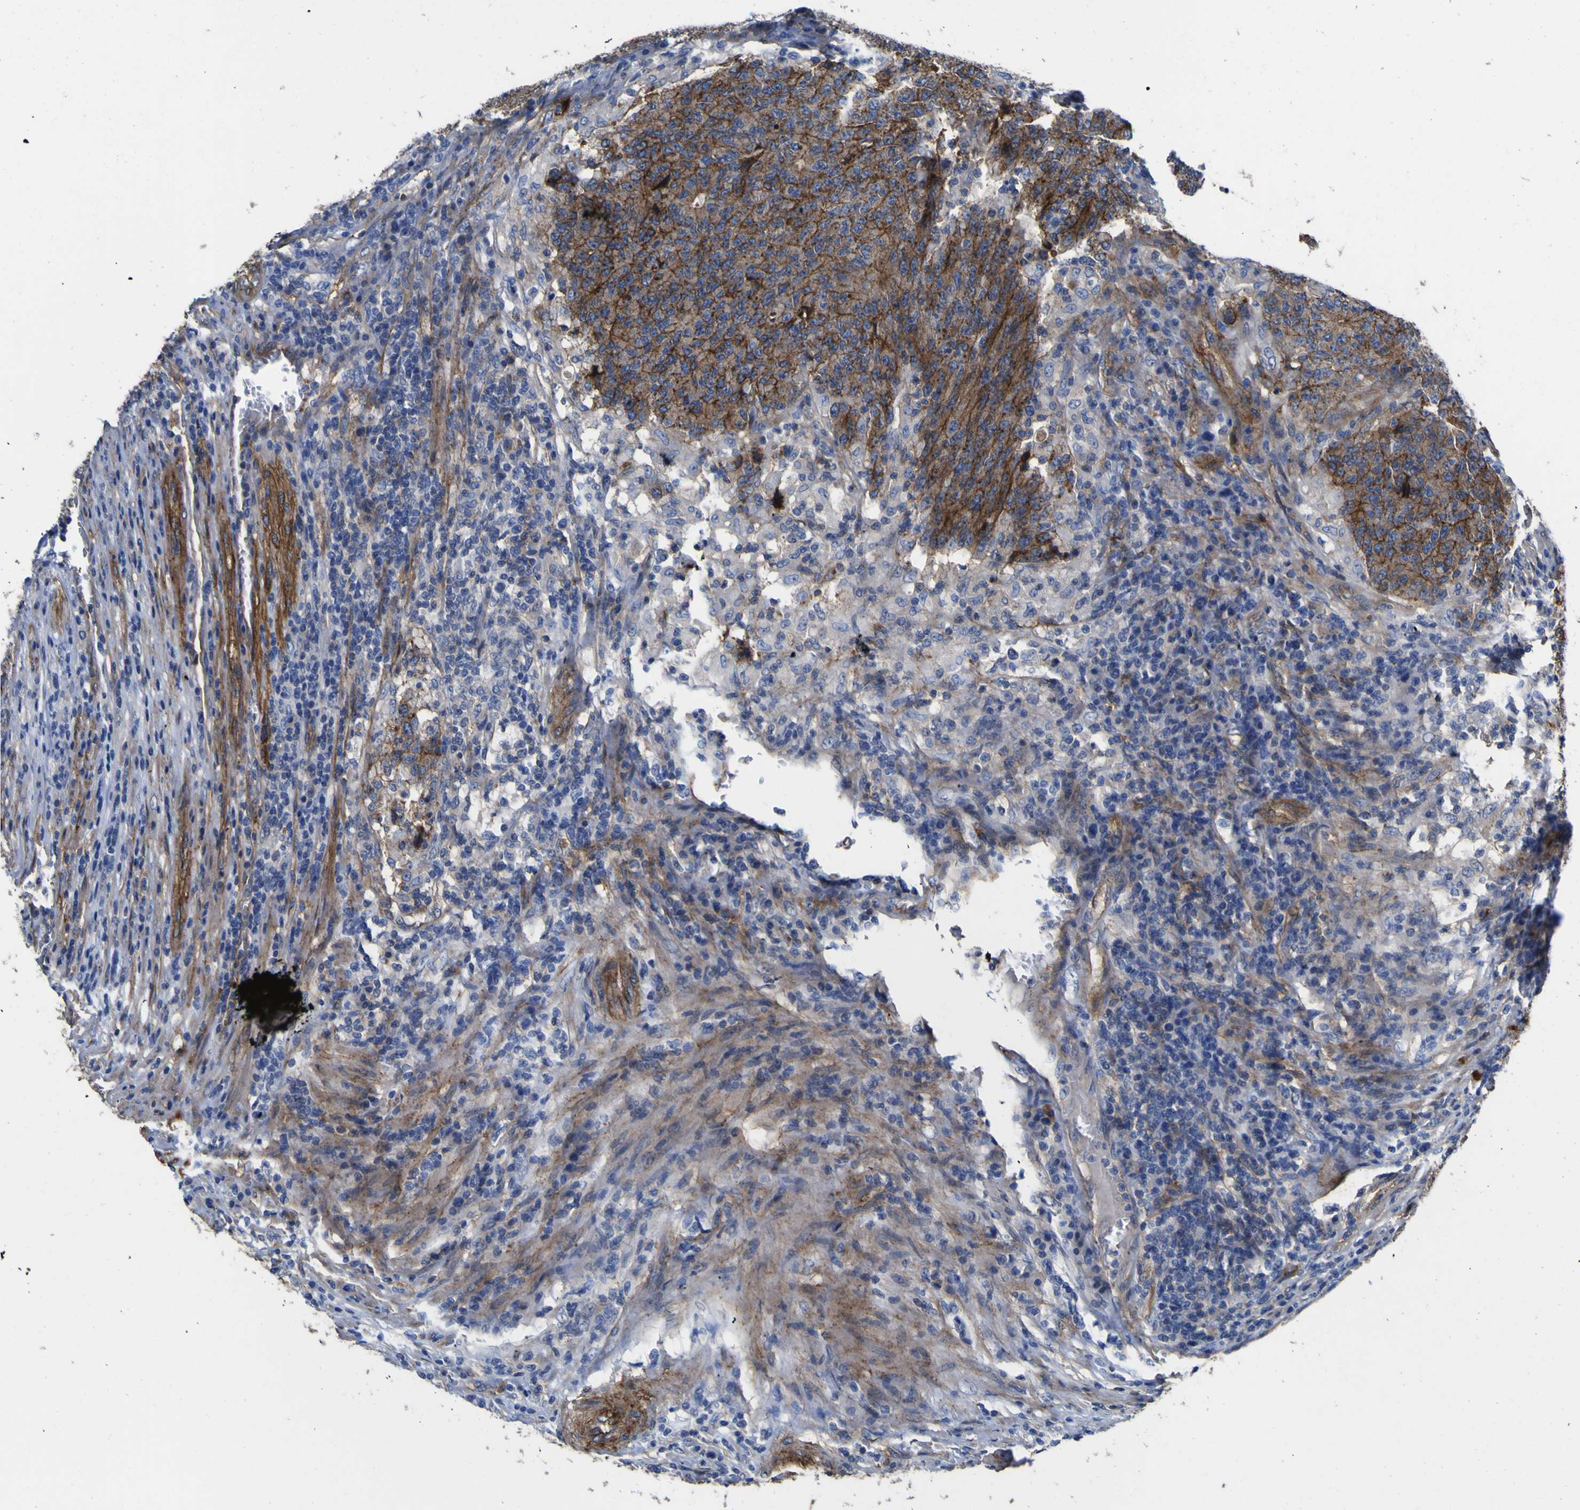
{"staining": {"intensity": "moderate", "quantity": ">75%", "location": "cytoplasmic/membranous"}, "tissue": "colorectal cancer", "cell_type": "Tumor cells", "image_type": "cancer", "snomed": [{"axis": "morphology", "description": "Normal tissue, NOS"}, {"axis": "morphology", "description": "Adenocarcinoma, NOS"}, {"axis": "topography", "description": "Colon"}], "caption": "DAB immunohistochemical staining of colorectal cancer (adenocarcinoma) shows moderate cytoplasmic/membranous protein staining in approximately >75% of tumor cells.", "gene": "CD151", "patient": {"sex": "female", "age": 75}}